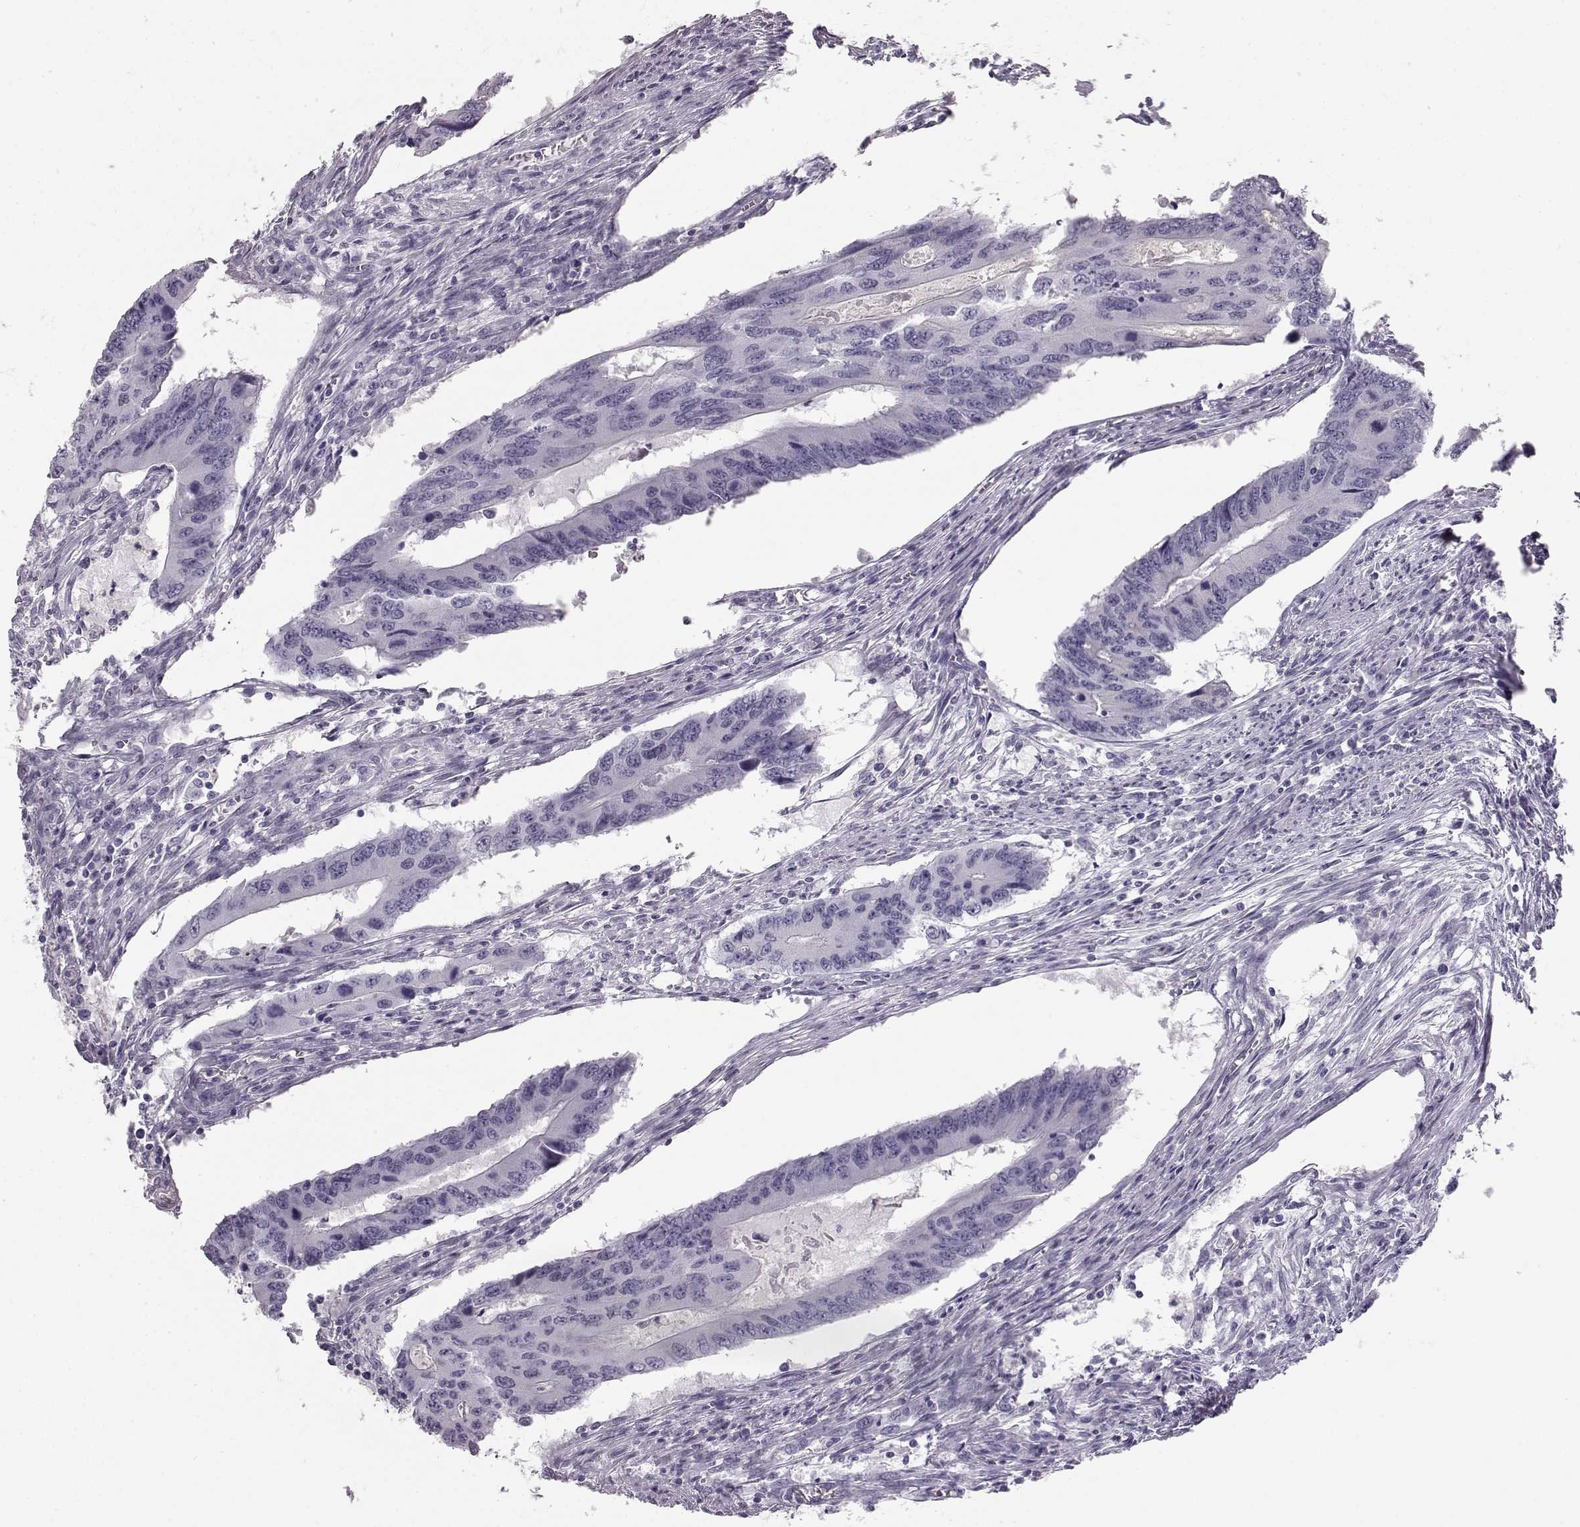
{"staining": {"intensity": "negative", "quantity": "none", "location": "none"}, "tissue": "colorectal cancer", "cell_type": "Tumor cells", "image_type": "cancer", "snomed": [{"axis": "morphology", "description": "Adenocarcinoma, NOS"}, {"axis": "topography", "description": "Colon"}], "caption": "Immunohistochemistry histopathology image of colorectal cancer stained for a protein (brown), which demonstrates no expression in tumor cells.", "gene": "BFSP2", "patient": {"sex": "male", "age": 53}}